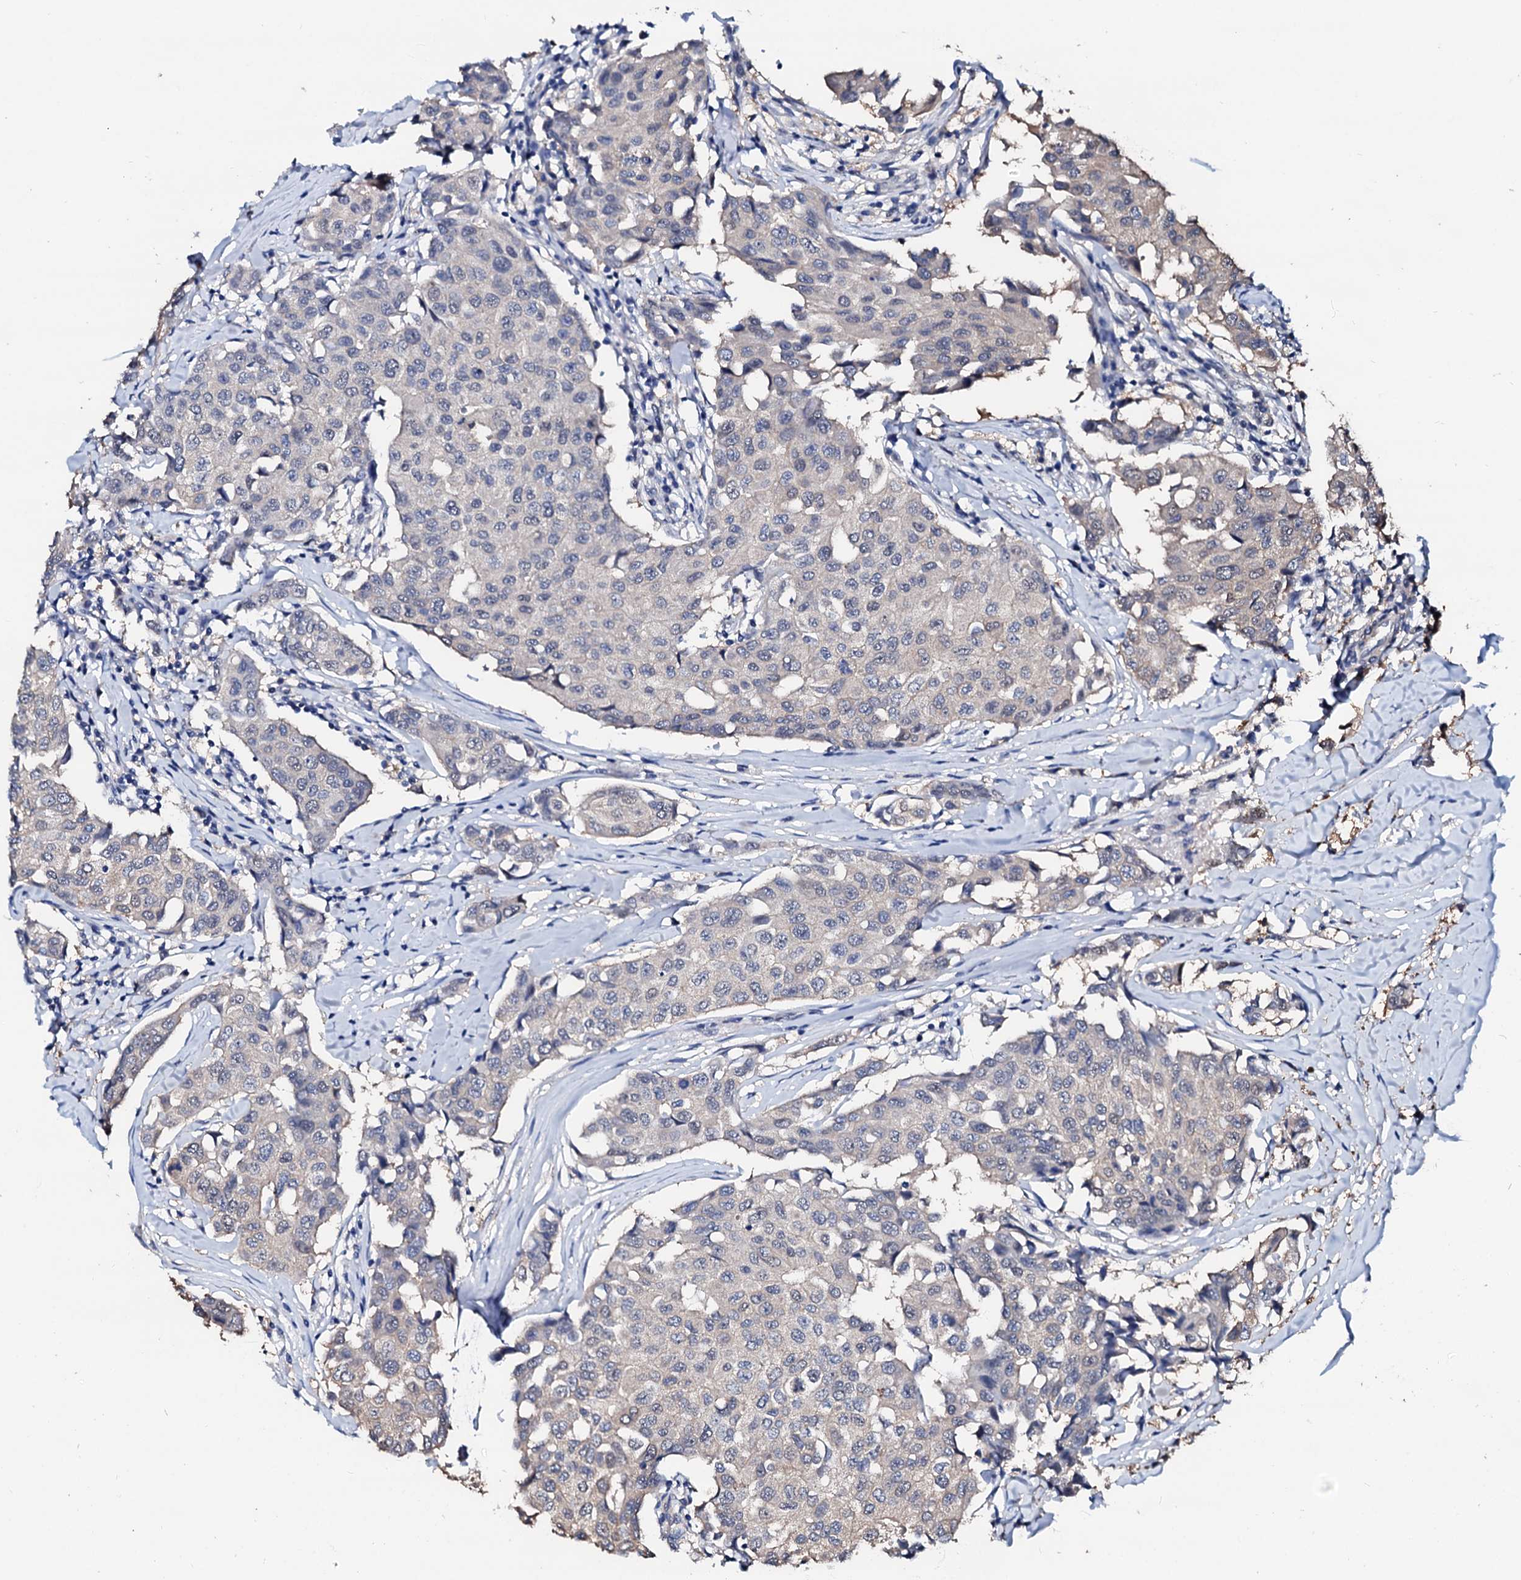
{"staining": {"intensity": "weak", "quantity": "<25%", "location": "cytoplasmic/membranous"}, "tissue": "breast cancer", "cell_type": "Tumor cells", "image_type": "cancer", "snomed": [{"axis": "morphology", "description": "Duct carcinoma"}, {"axis": "topography", "description": "Breast"}], "caption": "Immunohistochemical staining of infiltrating ductal carcinoma (breast) exhibits no significant staining in tumor cells.", "gene": "CSN2", "patient": {"sex": "female", "age": 80}}